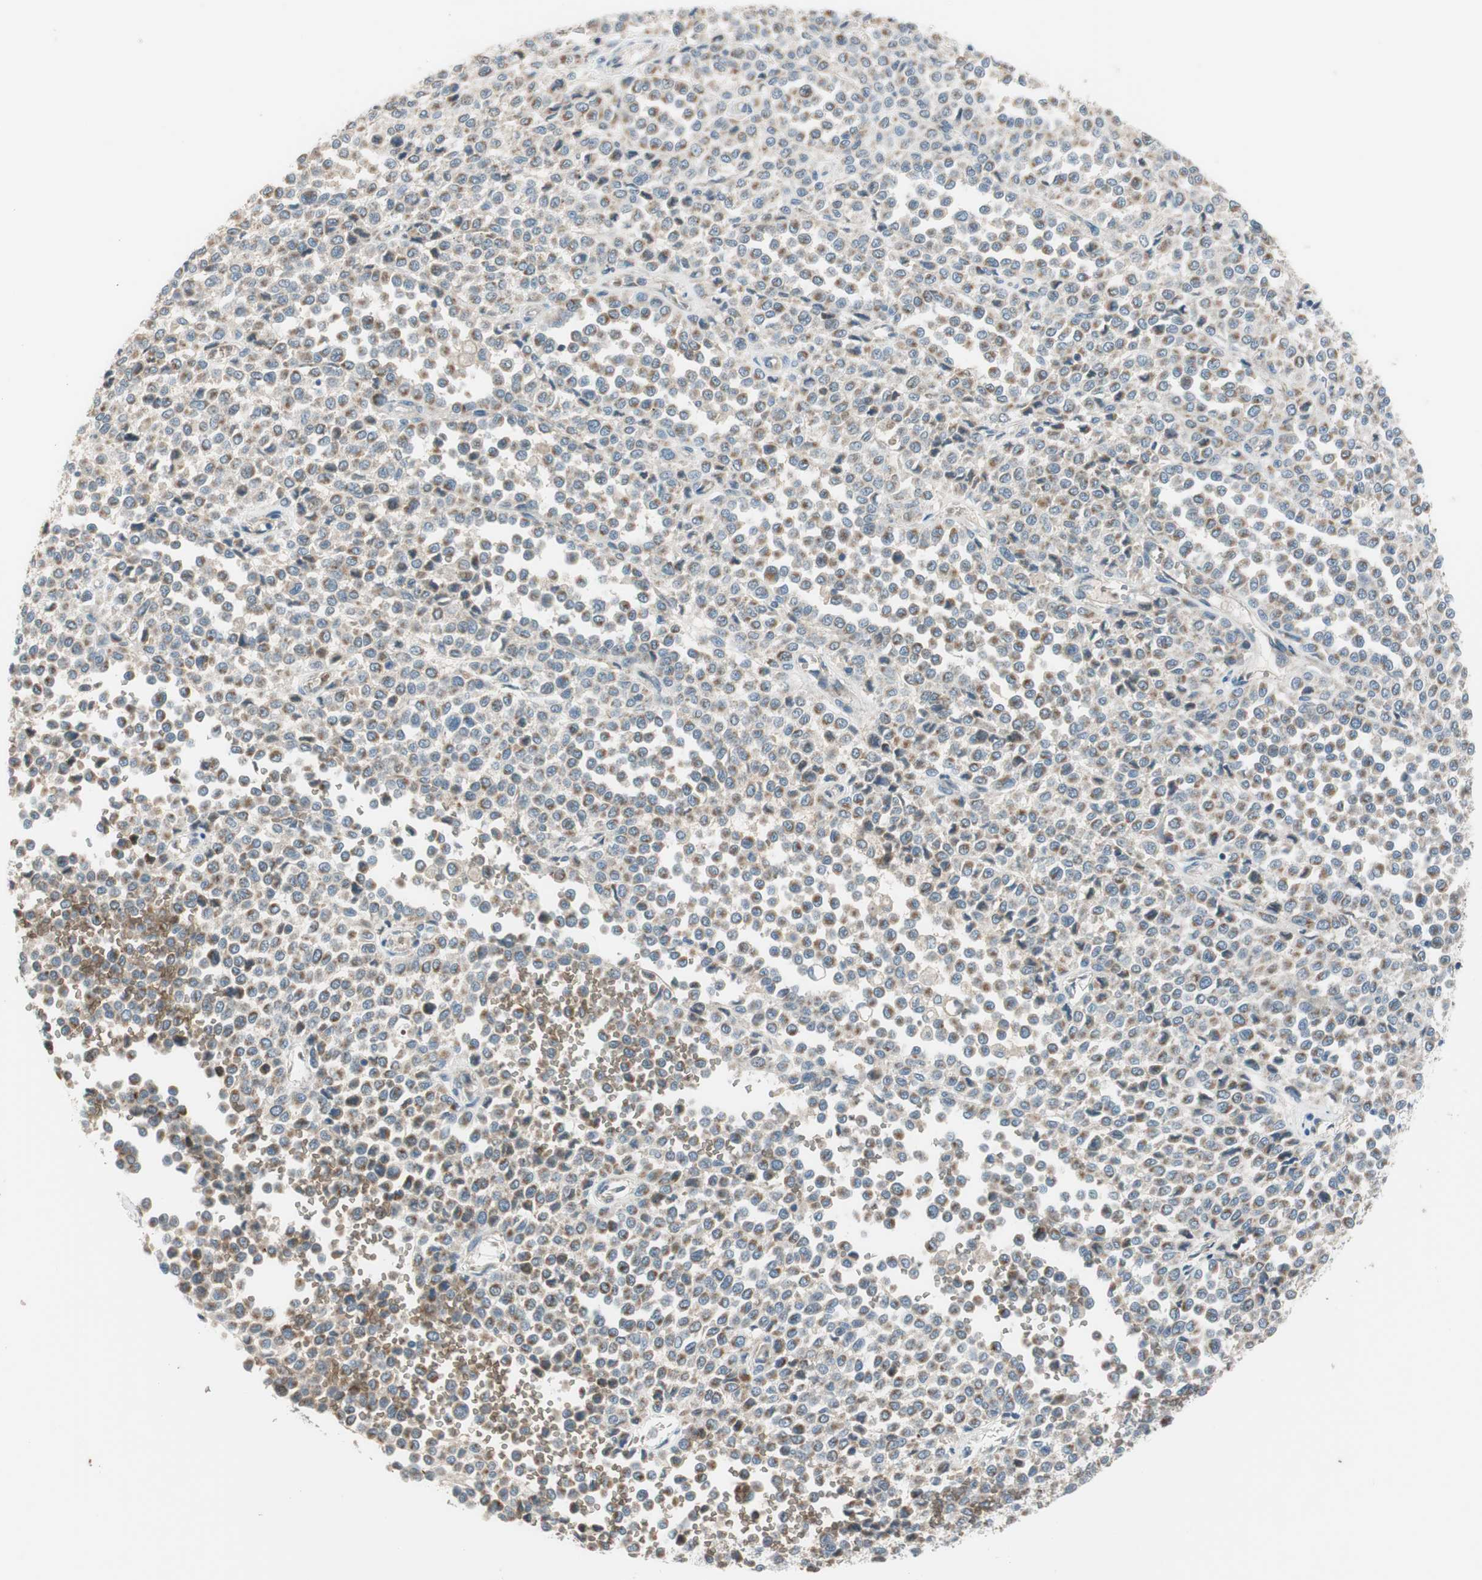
{"staining": {"intensity": "moderate", "quantity": ">75%", "location": "cytoplasmic/membranous"}, "tissue": "melanoma", "cell_type": "Tumor cells", "image_type": "cancer", "snomed": [{"axis": "morphology", "description": "Malignant melanoma, Metastatic site"}, {"axis": "topography", "description": "Pancreas"}], "caption": "Human melanoma stained with a protein marker demonstrates moderate staining in tumor cells.", "gene": "GYPC", "patient": {"sex": "female", "age": 30}}